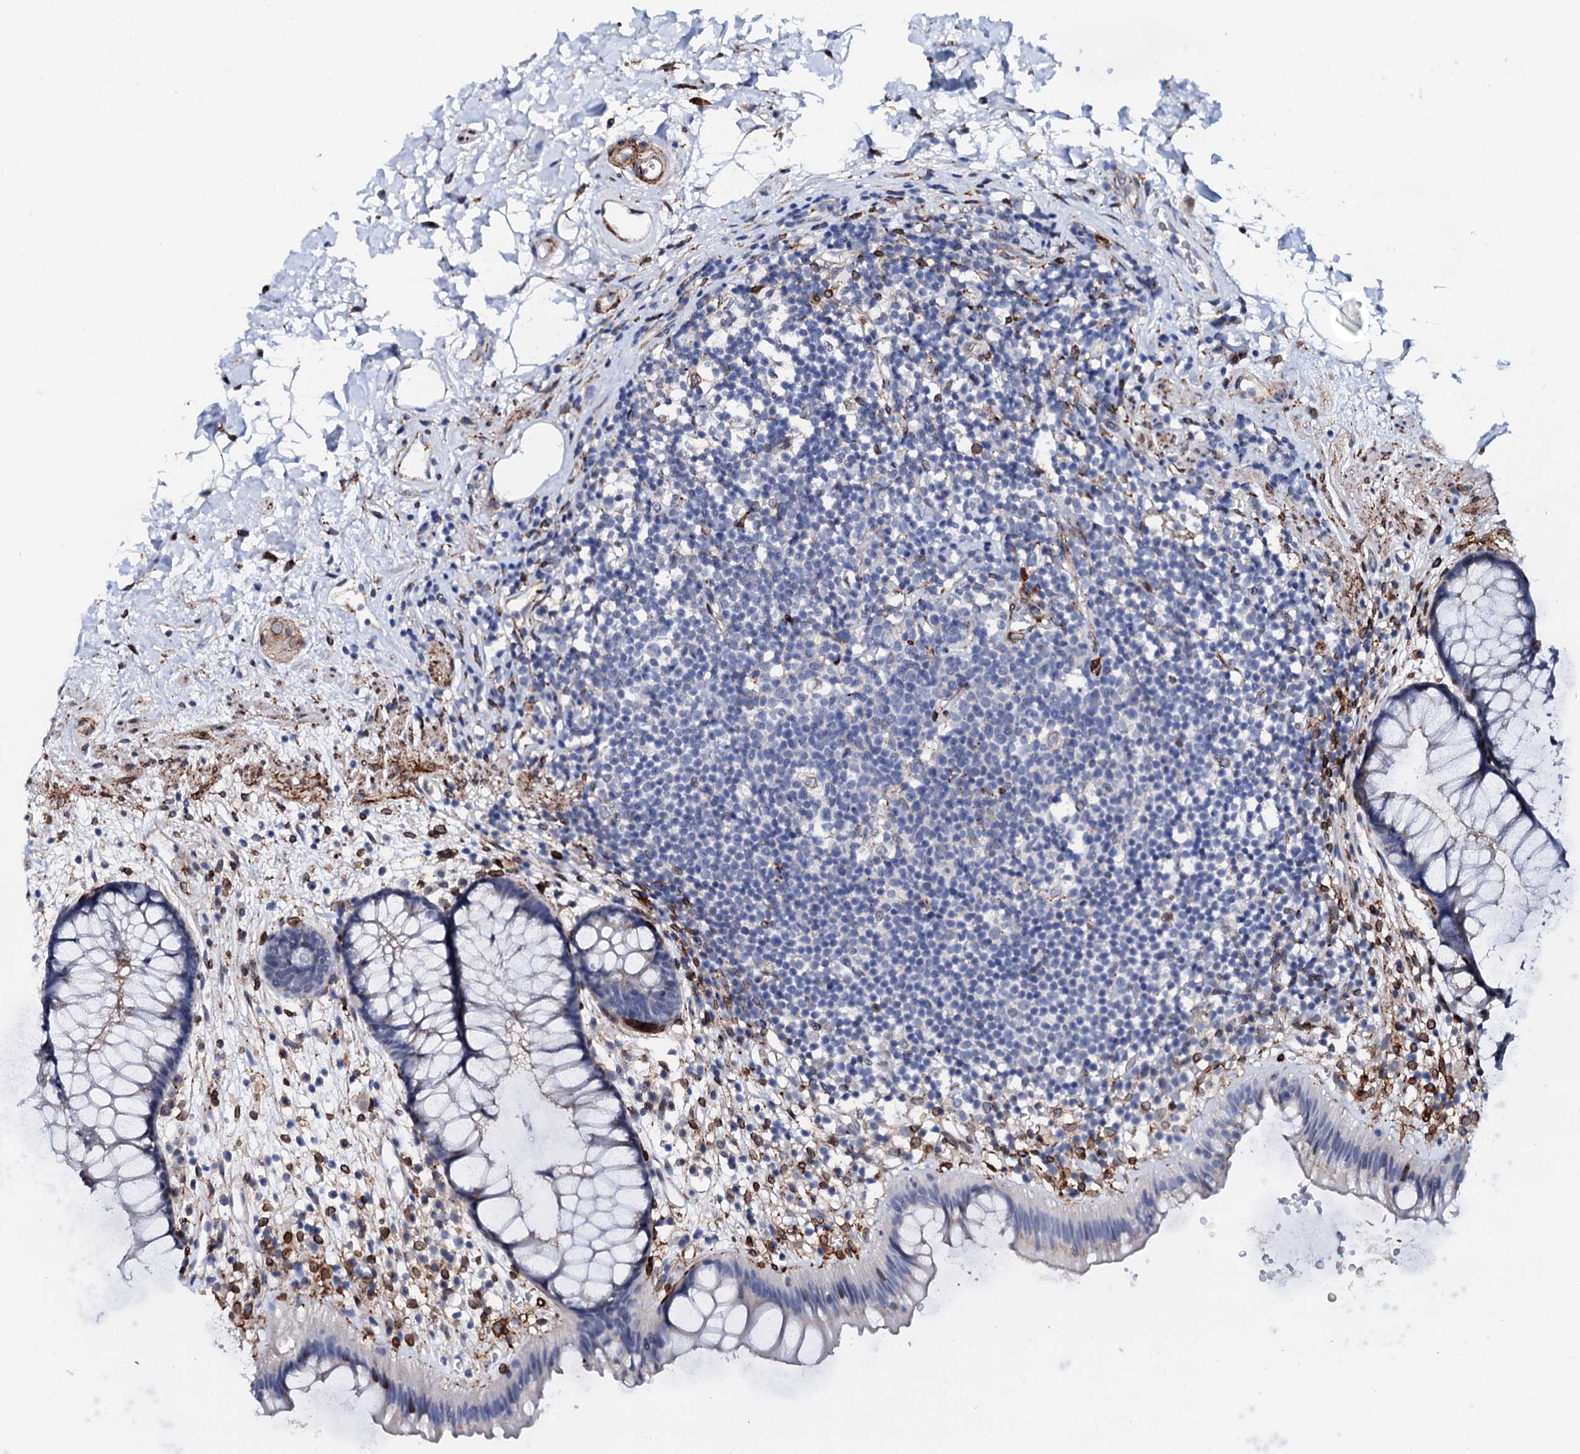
{"staining": {"intensity": "negative", "quantity": "none", "location": "none"}, "tissue": "rectum", "cell_type": "Glandular cells", "image_type": "normal", "snomed": [{"axis": "morphology", "description": "Normal tissue, NOS"}, {"axis": "topography", "description": "Rectum"}], "caption": "The image reveals no staining of glandular cells in benign rectum. (DAB (3,3'-diaminobenzidine) immunohistochemistry visualized using brightfield microscopy, high magnification).", "gene": "MED13L", "patient": {"sex": "male", "age": 51}}